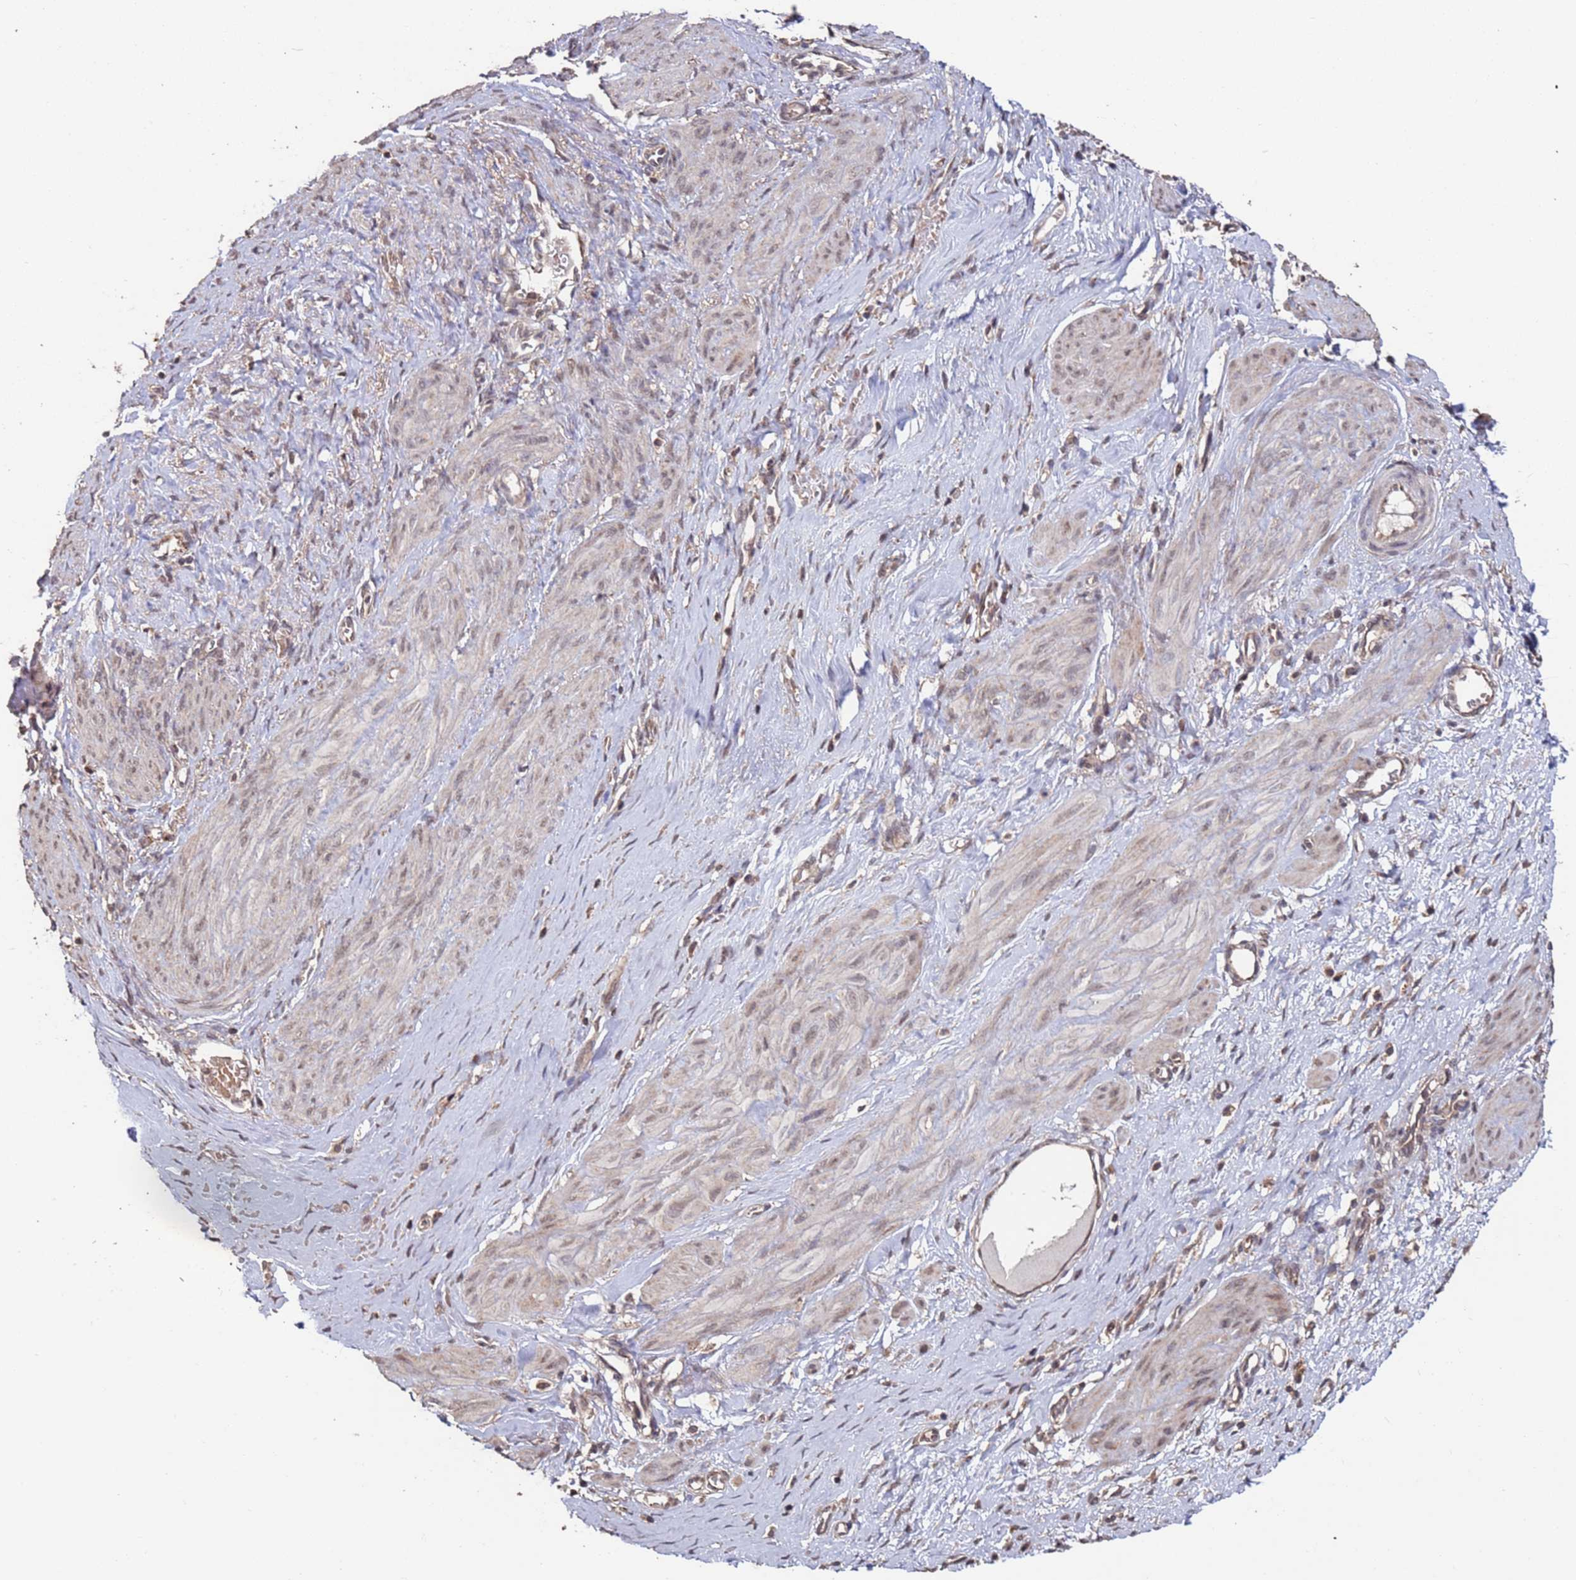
{"staining": {"intensity": "weak", "quantity": "25%-75%", "location": "cytoplasmic/membranous,nuclear"}, "tissue": "smooth muscle", "cell_type": "Smooth muscle cells", "image_type": "normal", "snomed": [{"axis": "morphology", "description": "Normal tissue, NOS"}, {"axis": "topography", "description": "Endometrium"}], "caption": "DAB immunohistochemical staining of unremarkable human smooth muscle exhibits weak cytoplasmic/membranous,nuclear protein positivity in approximately 25%-75% of smooth muscle cells.", "gene": "PRR7", "patient": {"sex": "female", "age": 33}}